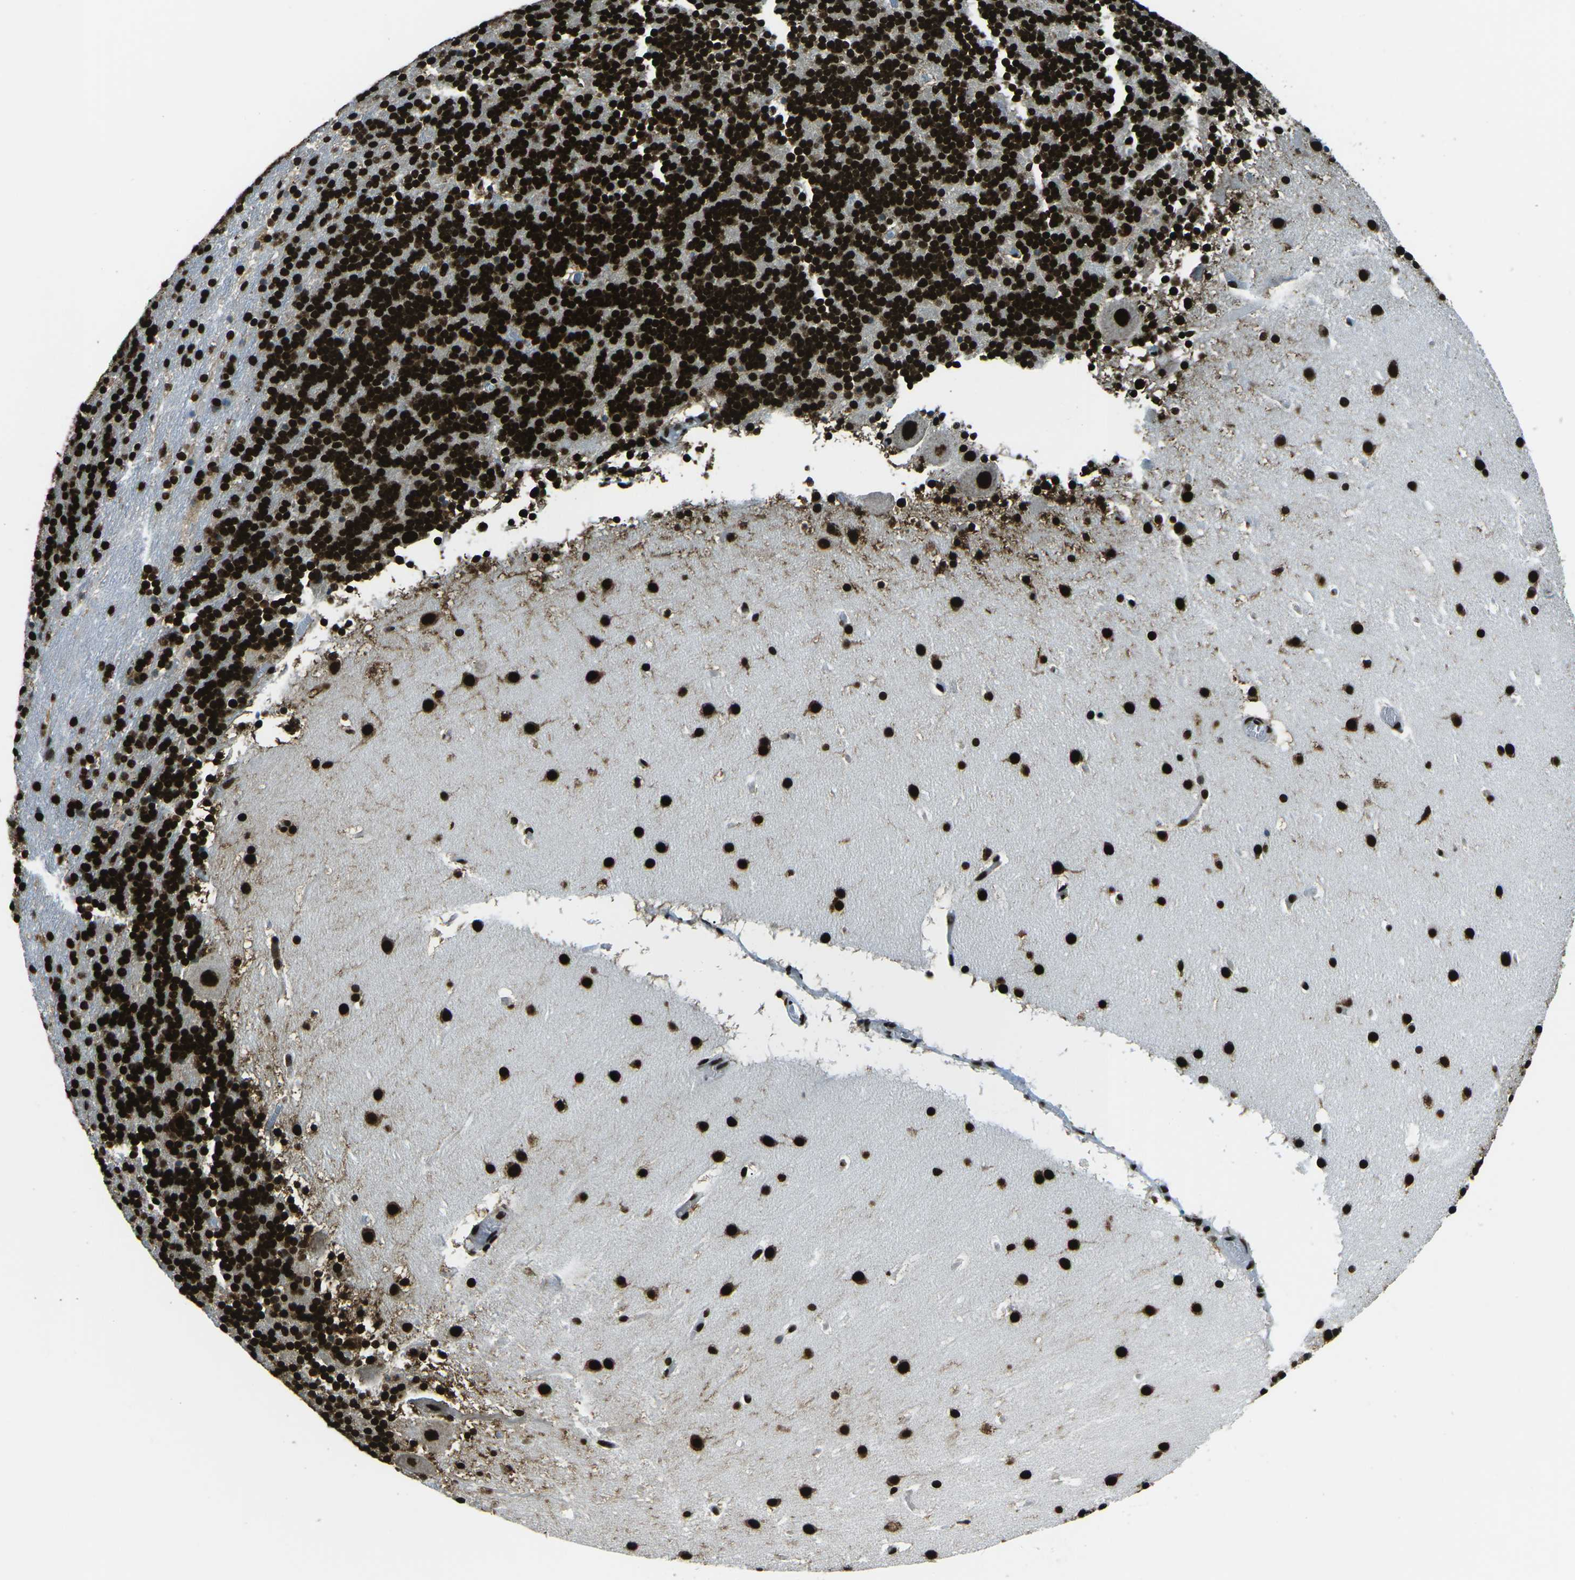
{"staining": {"intensity": "strong", "quantity": ">75%", "location": "nuclear"}, "tissue": "cerebellum", "cell_type": "Cells in granular layer", "image_type": "normal", "snomed": [{"axis": "morphology", "description": "Normal tissue, NOS"}, {"axis": "topography", "description": "Cerebellum"}], "caption": "A high amount of strong nuclear expression is identified in about >75% of cells in granular layer in benign cerebellum. Nuclei are stained in blue.", "gene": "HNRNPL", "patient": {"sex": "male", "age": 45}}